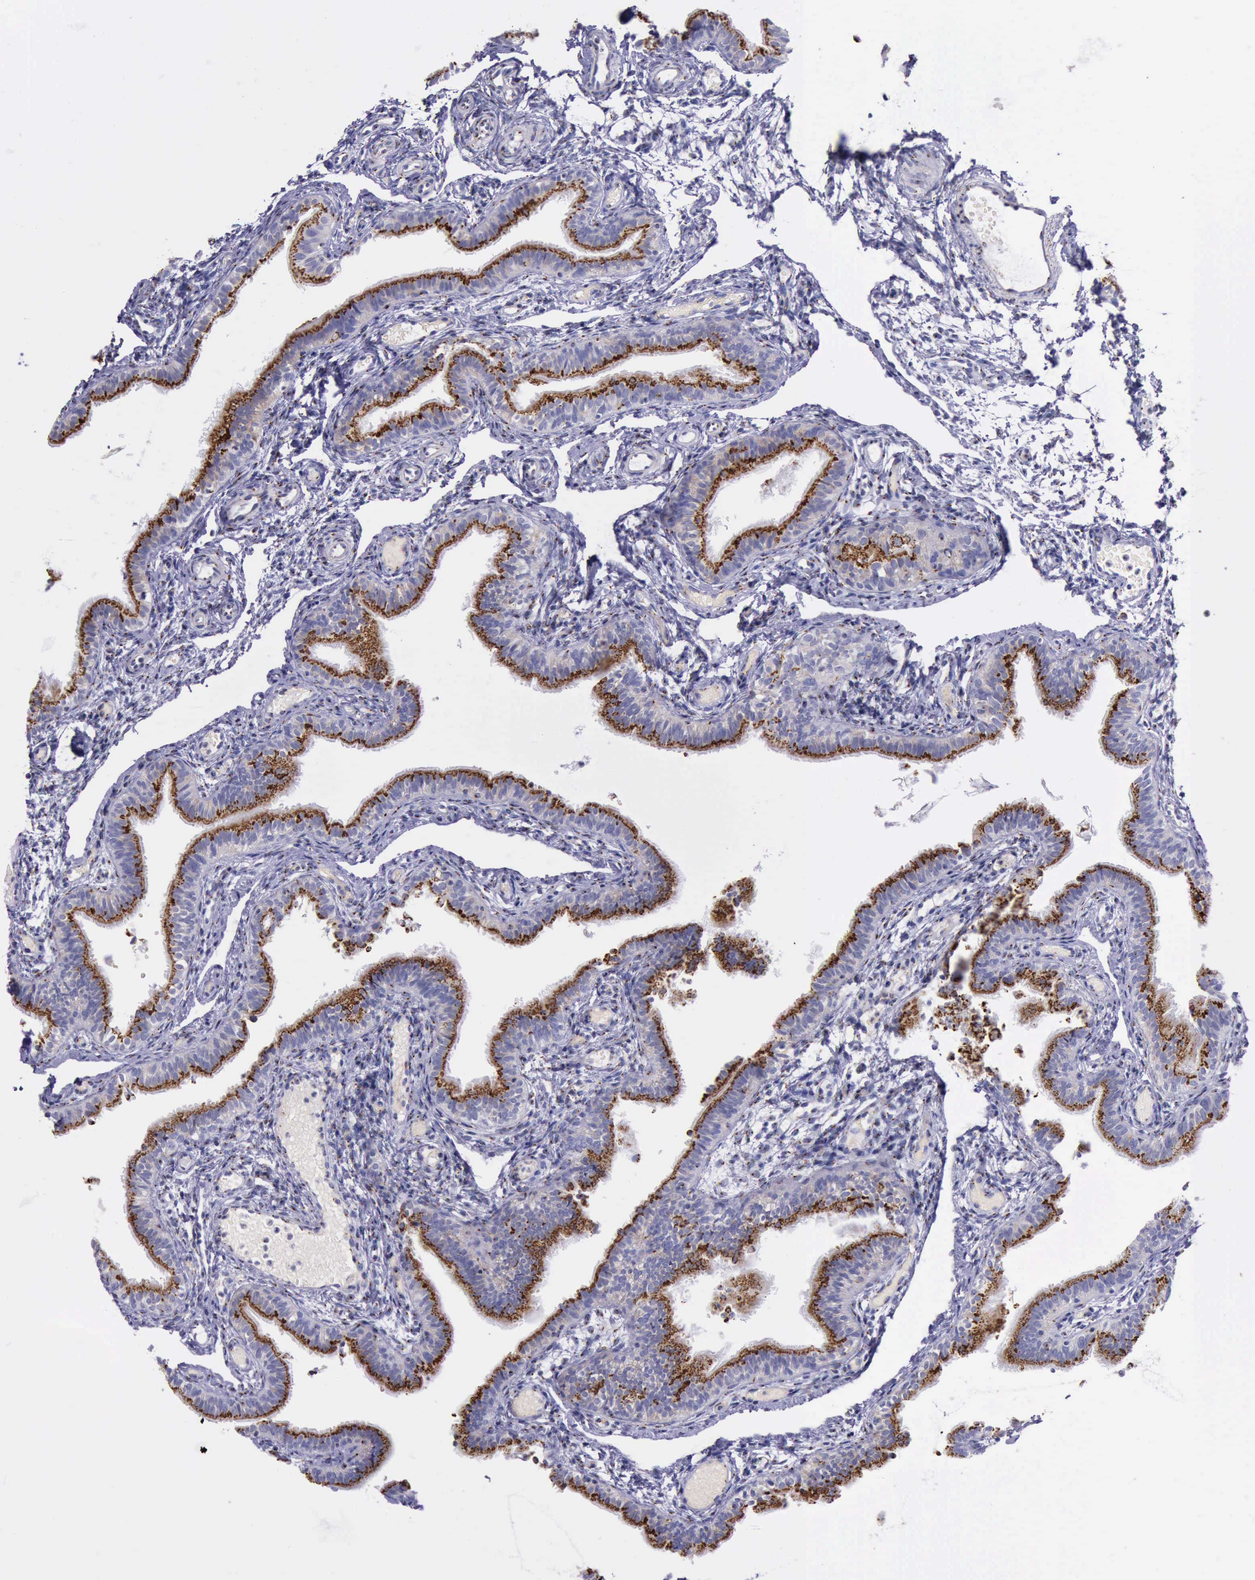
{"staining": {"intensity": "strong", "quantity": ">75%", "location": "cytoplasmic/membranous"}, "tissue": "fallopian tube", "cell_type": "Glandular cells", "image_type": "normal", "snomed": [{"axis": "morphology", "description": "Normal tissue, NOS"}, {"axis": "morphology", "description": "Dermoid, NOS"}, {"axis": "topography", "description": "Fallopian tube"}], "caption": "IHC of unremarkable fallopian tube reveals high levels of strong cytoplasmic/membranous expression in approximately >75% of glandular cells.", "gene": "GOLGA5", "patient": {"sex": "female", "age": 33}}